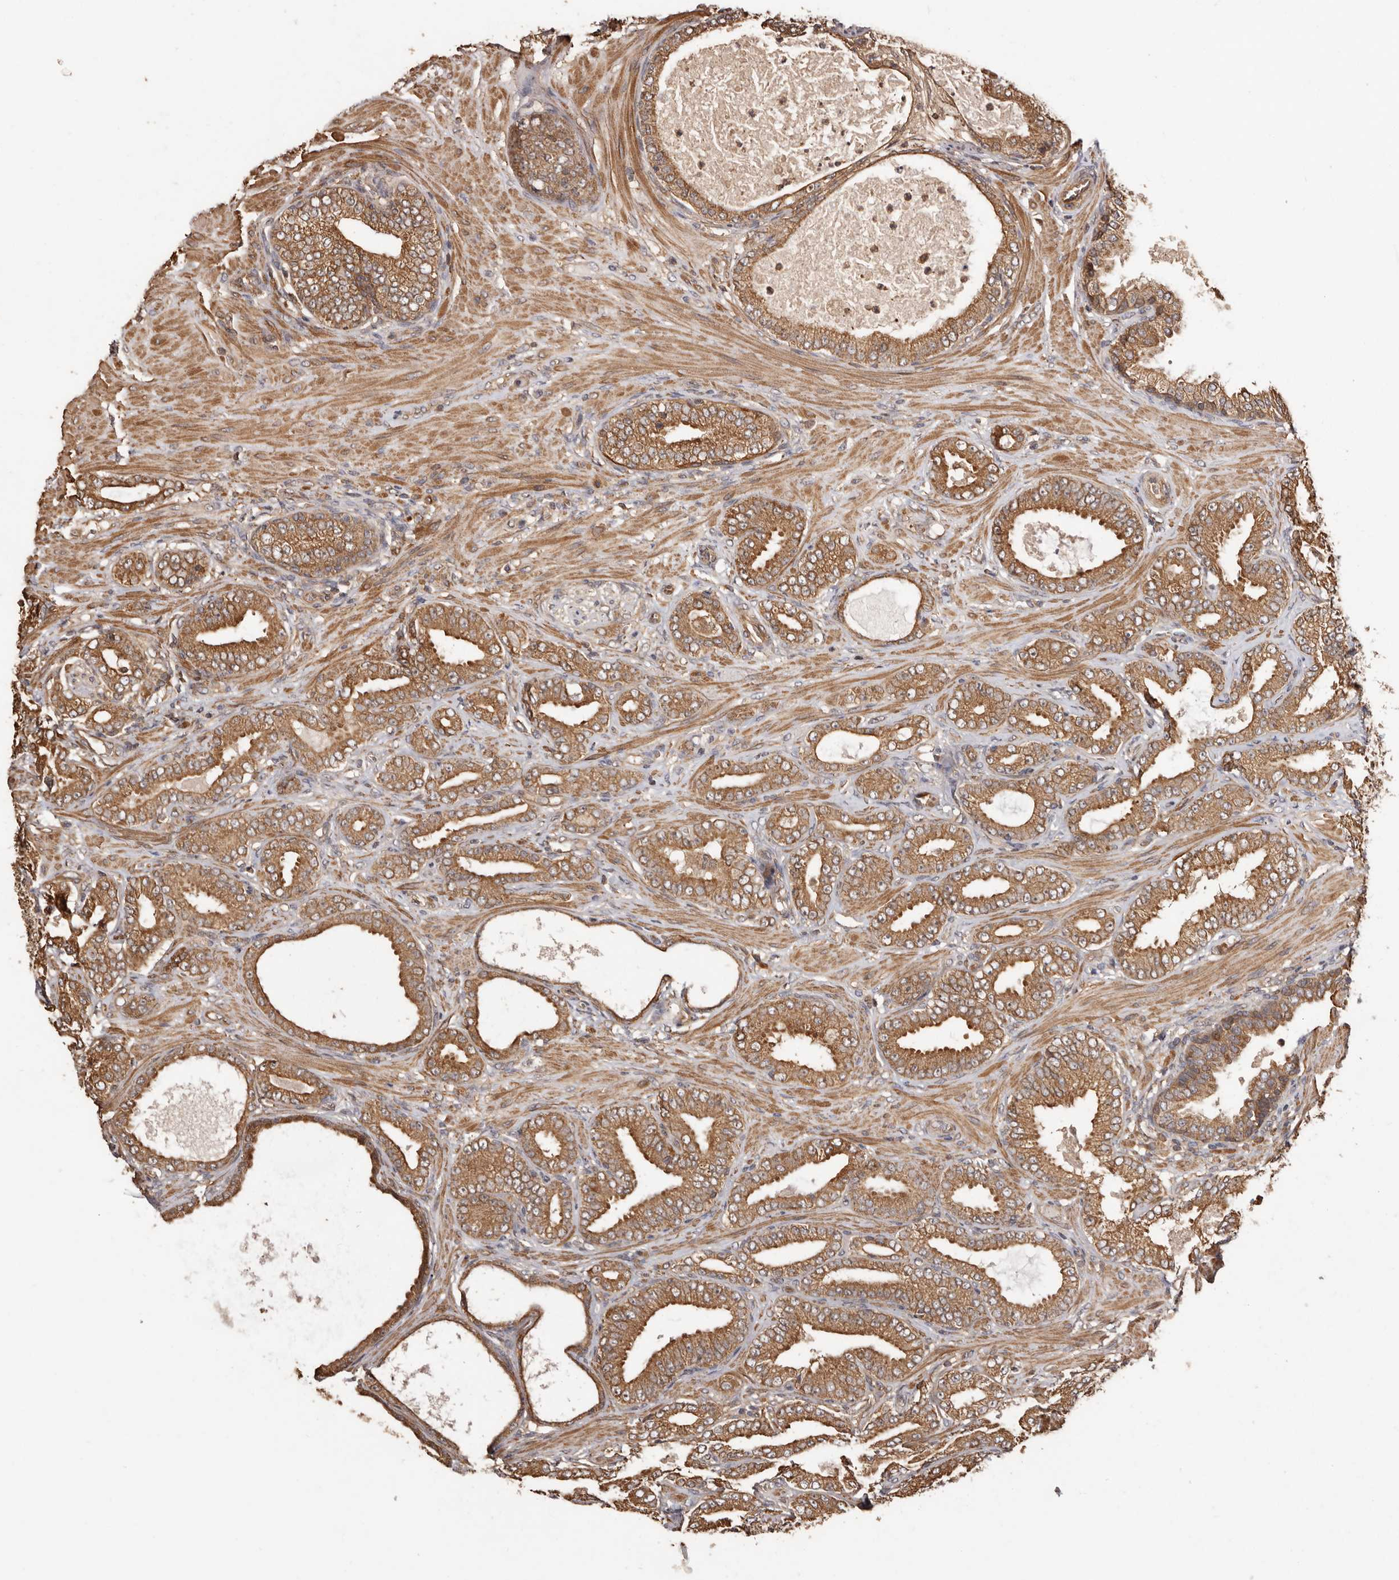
{"staining": {"intensity": "moderate", "quantity": ">75%", "location": "cytoplasmic/membranous"}, "tissue": "prostate cancer", "cell_type": "Tumor cells", "image_type": "cancer", "snomed": [{"axis": "morphology", "description": "Adenocarcinoma, Low grade"}, {"axis": "topography", "description": "Prostate"}], "caption": "DAB immunohistochemical staining of human prostate cancer (adenocarcinoma (low-grade)) shows moderate cytoplasmic/membranous protein staining in approximately >75% of tumor cells. (DAB IHC, brown staining for protein, blue staining for nuclei).", "gene": "COQ8B", "patient": {"sex": "male", "age": 63}}